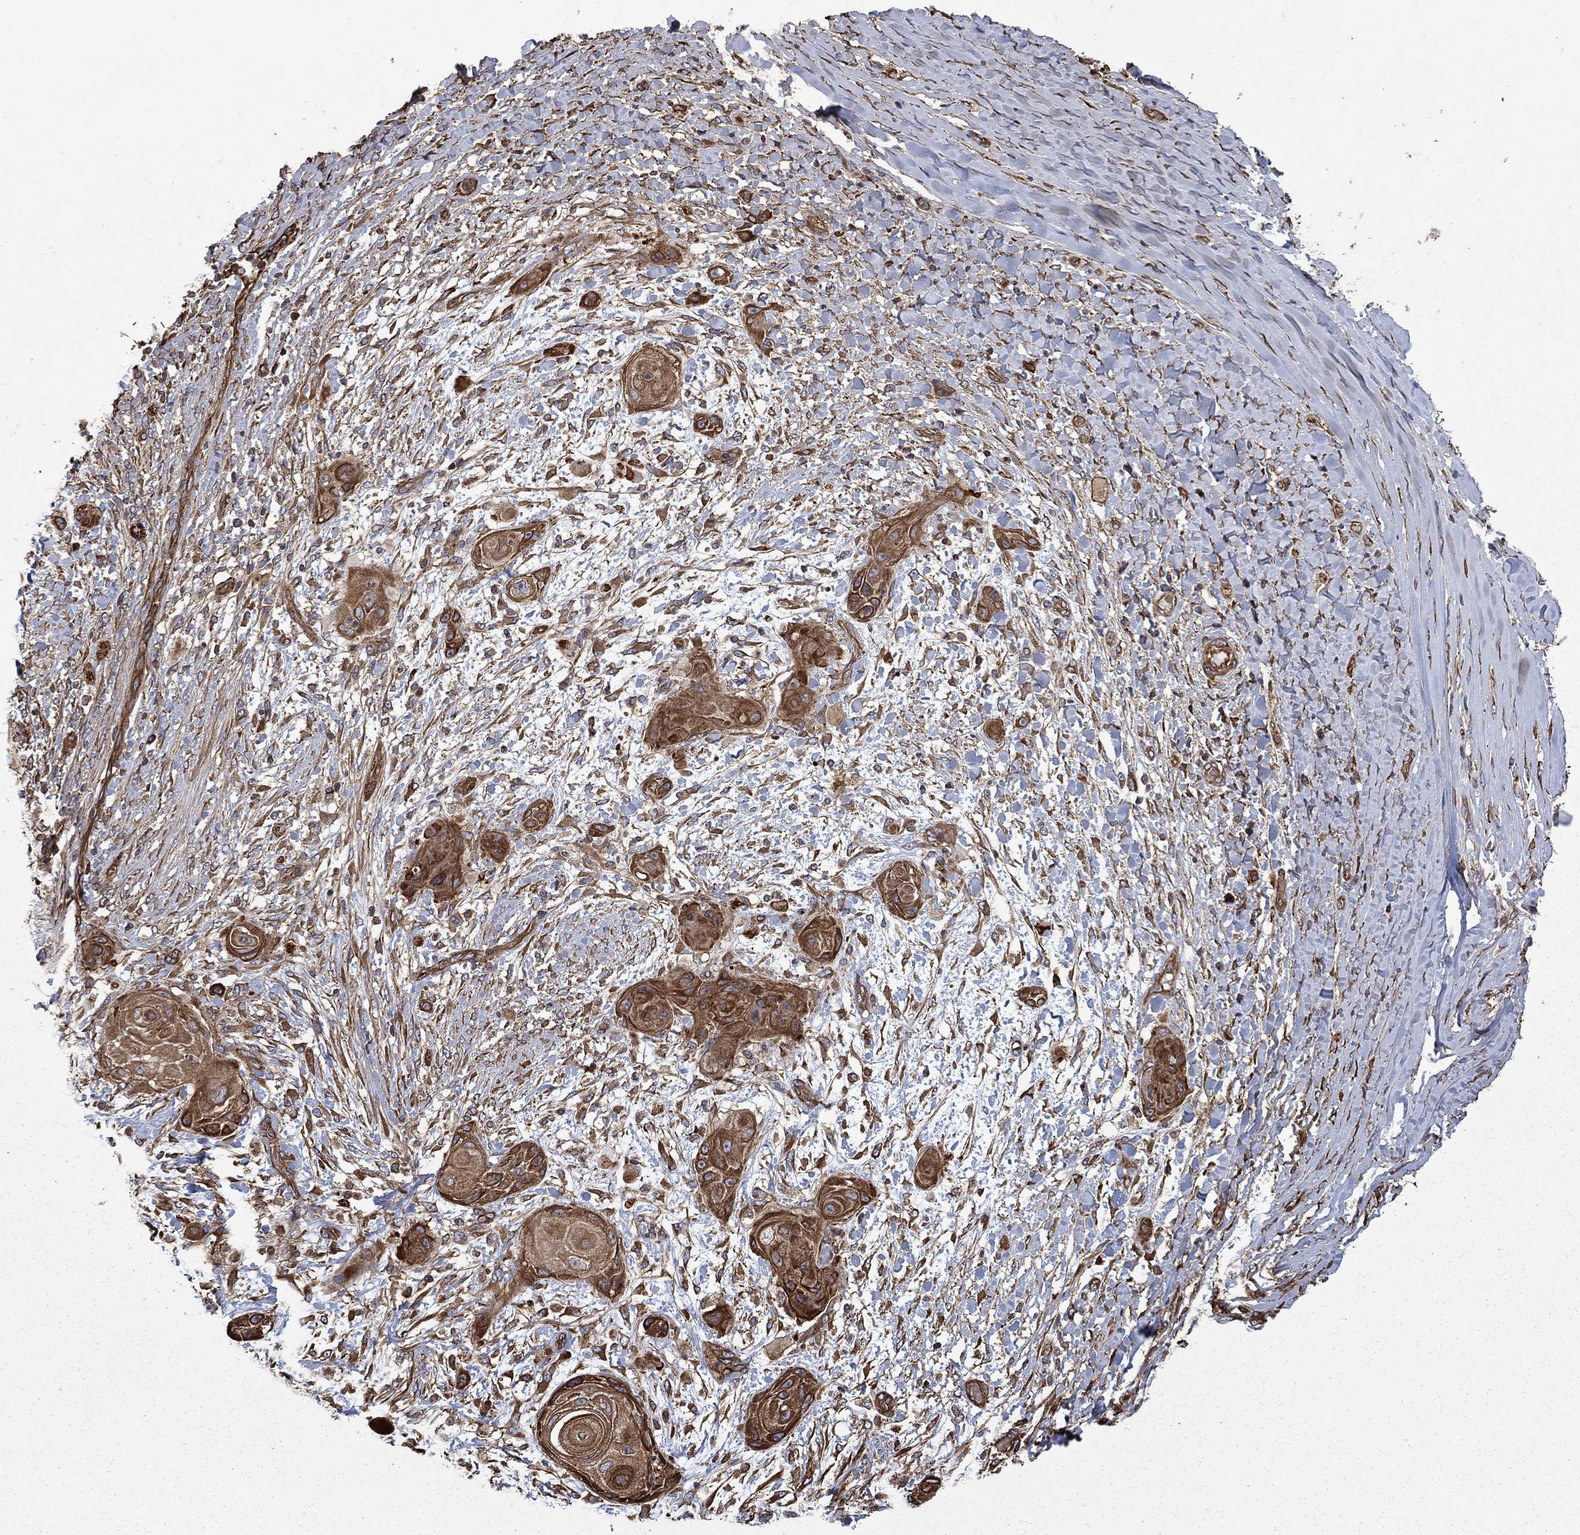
{"staining": {"intensity": "strong", "quantity": ">75%", "location": "cytoplasmic/membranous"}, "tissue": "skin cancer", "cell_type": "Tumor cells", "image_type": "cancer", "snomed": [{"axis": "morphology", "description": "Squamous cell carcinoma, NOS"}, {"axis": "topography", "description": "Skin"}], "caption": "Skin cancer was stained to show a protein in brown. There is high levels of strong cytoplasmic/membranous positivity in about >75% of tumor cells.", "gene": "CUTC", "patient": {"sex": "male", "age": 62}}